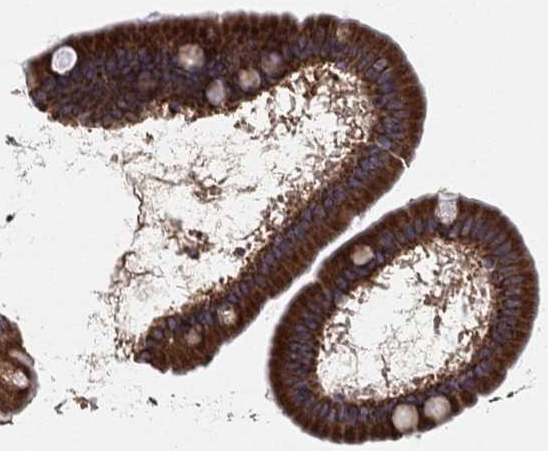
{"staining": {"intensity": "strong", "quantity": ">75%", "location": "cytoplasmic/membranous"}, "tissue": "duodenum", "cell_type": "Glandular cells", "image_type": "normal", "snomed": [{"axis": "morphology", "description": "Normal tissue, NOS"}, {"axis": "topography", "description": "Duodenum"}], "caption": "Immunohistochemical staining of normal duodenum shows strong cytoplasmic/membranous protein staining in about >75% of glandular cells.", "gene": "CYB5B", "patient": {"sex": "male", "age": 59}}